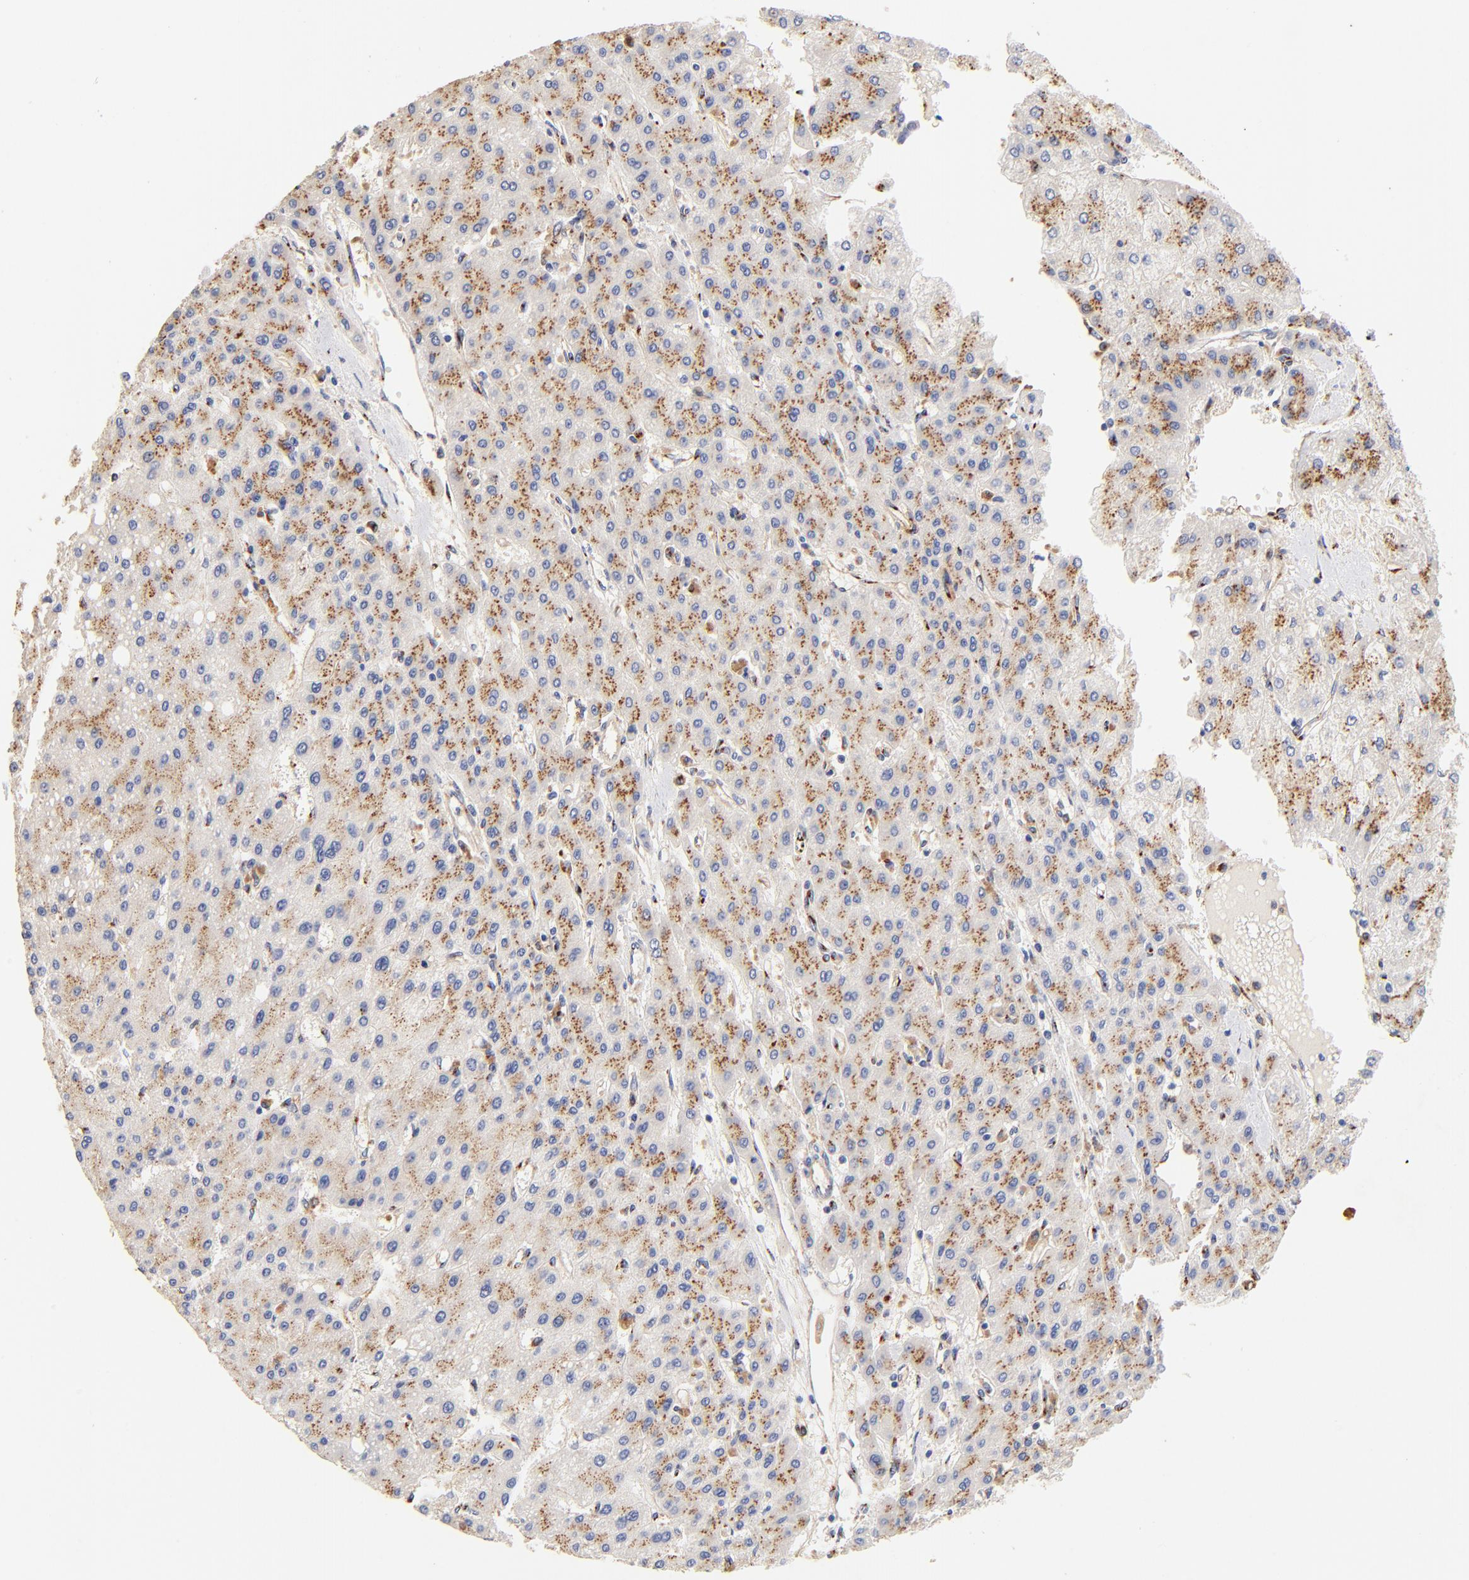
{"staining": {"intensity": "moderate", "quantity": ">75%", "location": "cytoplasmic/membranous"}, "tissue": "liver cancer", "cell_type": "Tumor cells", "image_type": "cancer", "snomed": [{"axis": "morphology", "description": "Carcinoma, Hepatocellular, NOS"}, {"axis": "topography", "description": "Liver"}], "caption": "IHC staining of liver cancer, which reveals medium levels of moderate cytoplasmic/membranous staining in about >75% of tumor cells indicating moderate cytoplasmic/membranous protein expression. The staining was performed using DAB (3,3'-diaminobenzidine) (brown) for protein detection and nuclei were counterstained in hematoxylin (blue).", "gene": "FMNL3", "patient": {"sex": "female", "age": 52}}